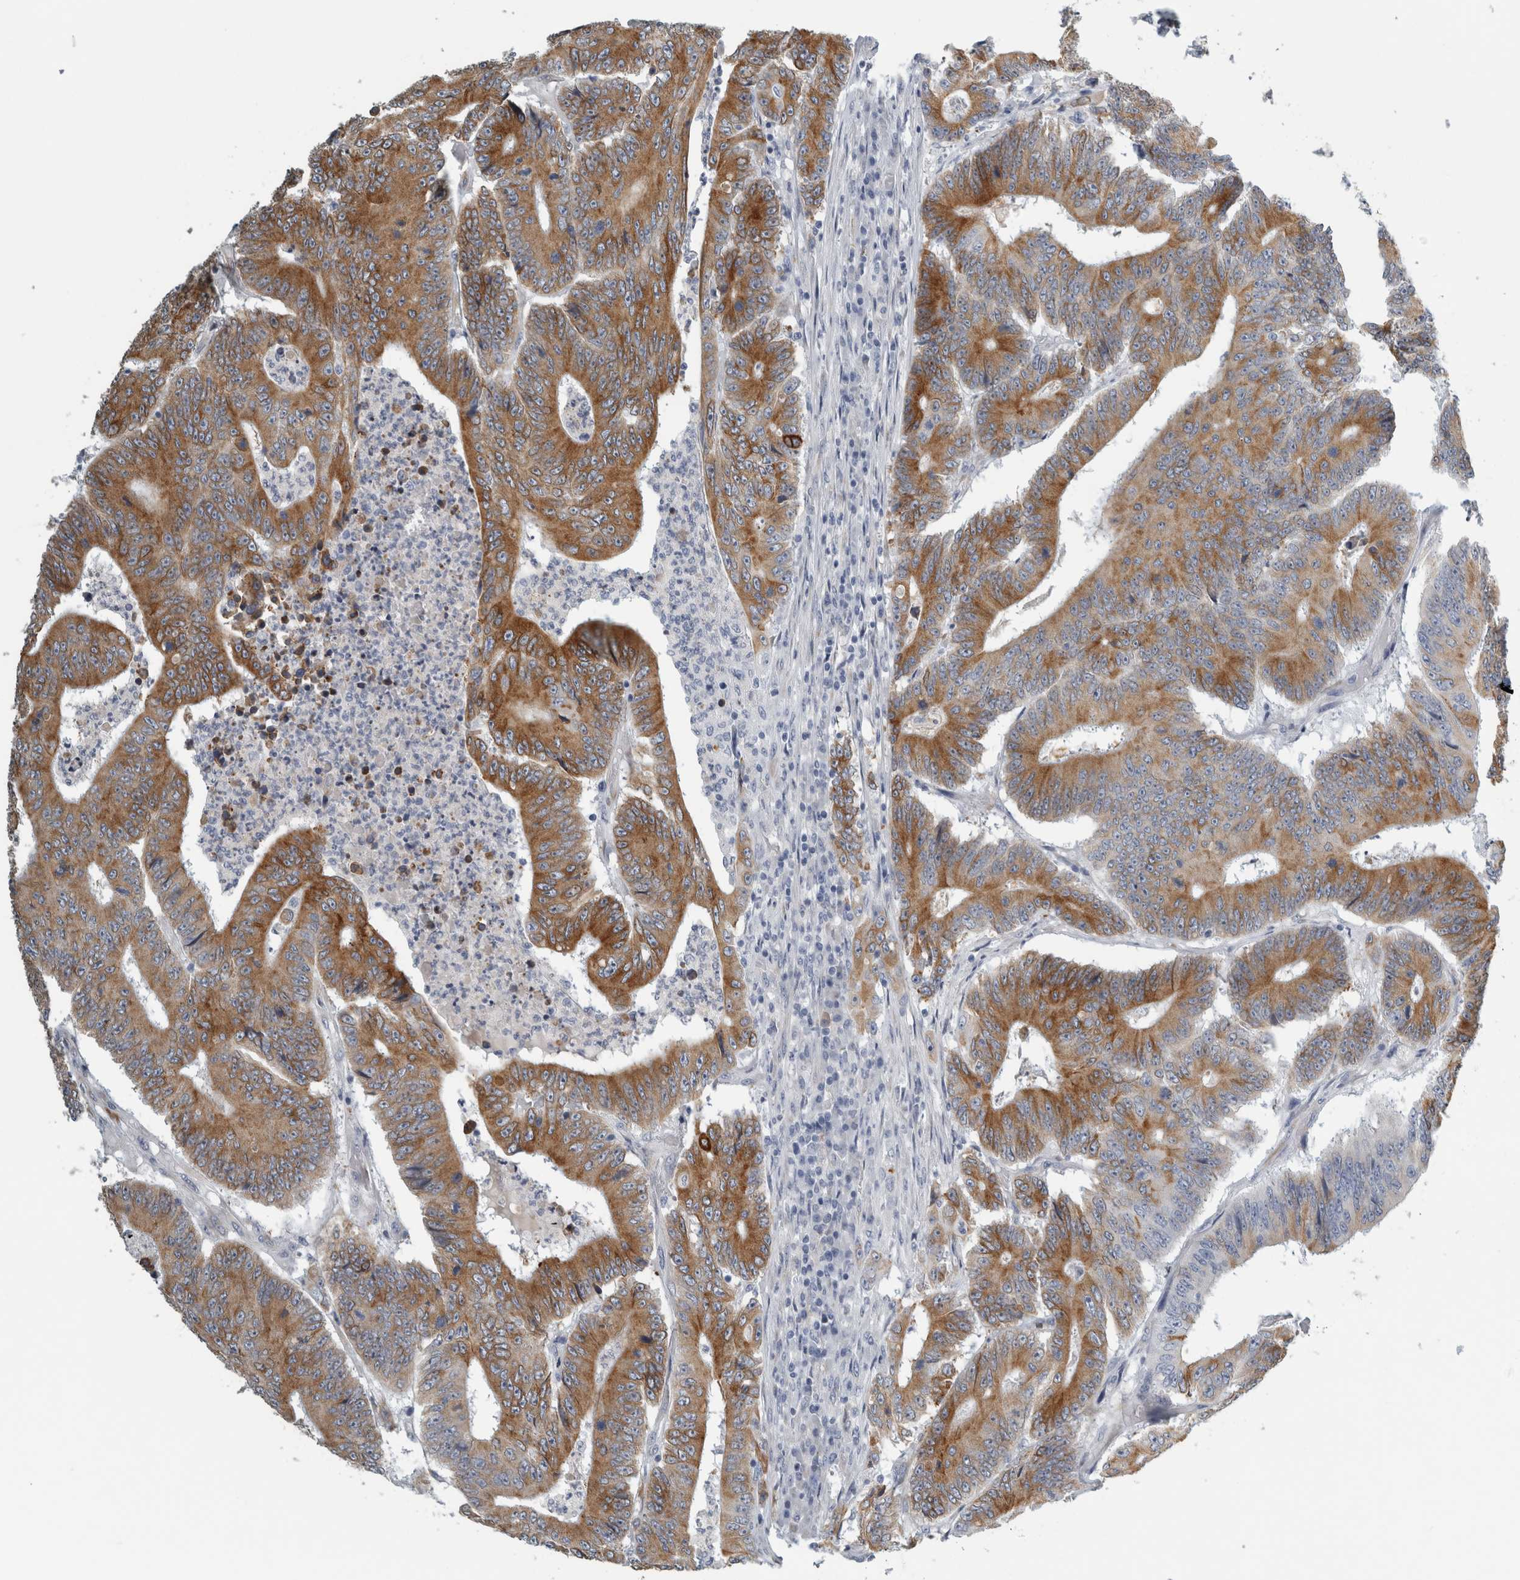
{"staining": {"intensity": "moderate", "quantity": ">75%", "location": "cytoplasmic/membranous"}, "tissue": "colorectal cancer", "cell_type": "Tumor cells", "image_type": "cancer", "snomed": [{"axis": "morphology", "description": "Adenocarcinoma, NOS"}, {"axis": "topography", "description": "Colon"}], "caption": "Immunohistochemistry (DAB (3,3'-diaminobenzidine)) staining of colorectal cancer exhibits moderate cytoplasmic/membranous protein expression in approximately >75% of tumor cells.", "gene": "B3GNT3", "patient": {"sex": "male", "age": 83}}